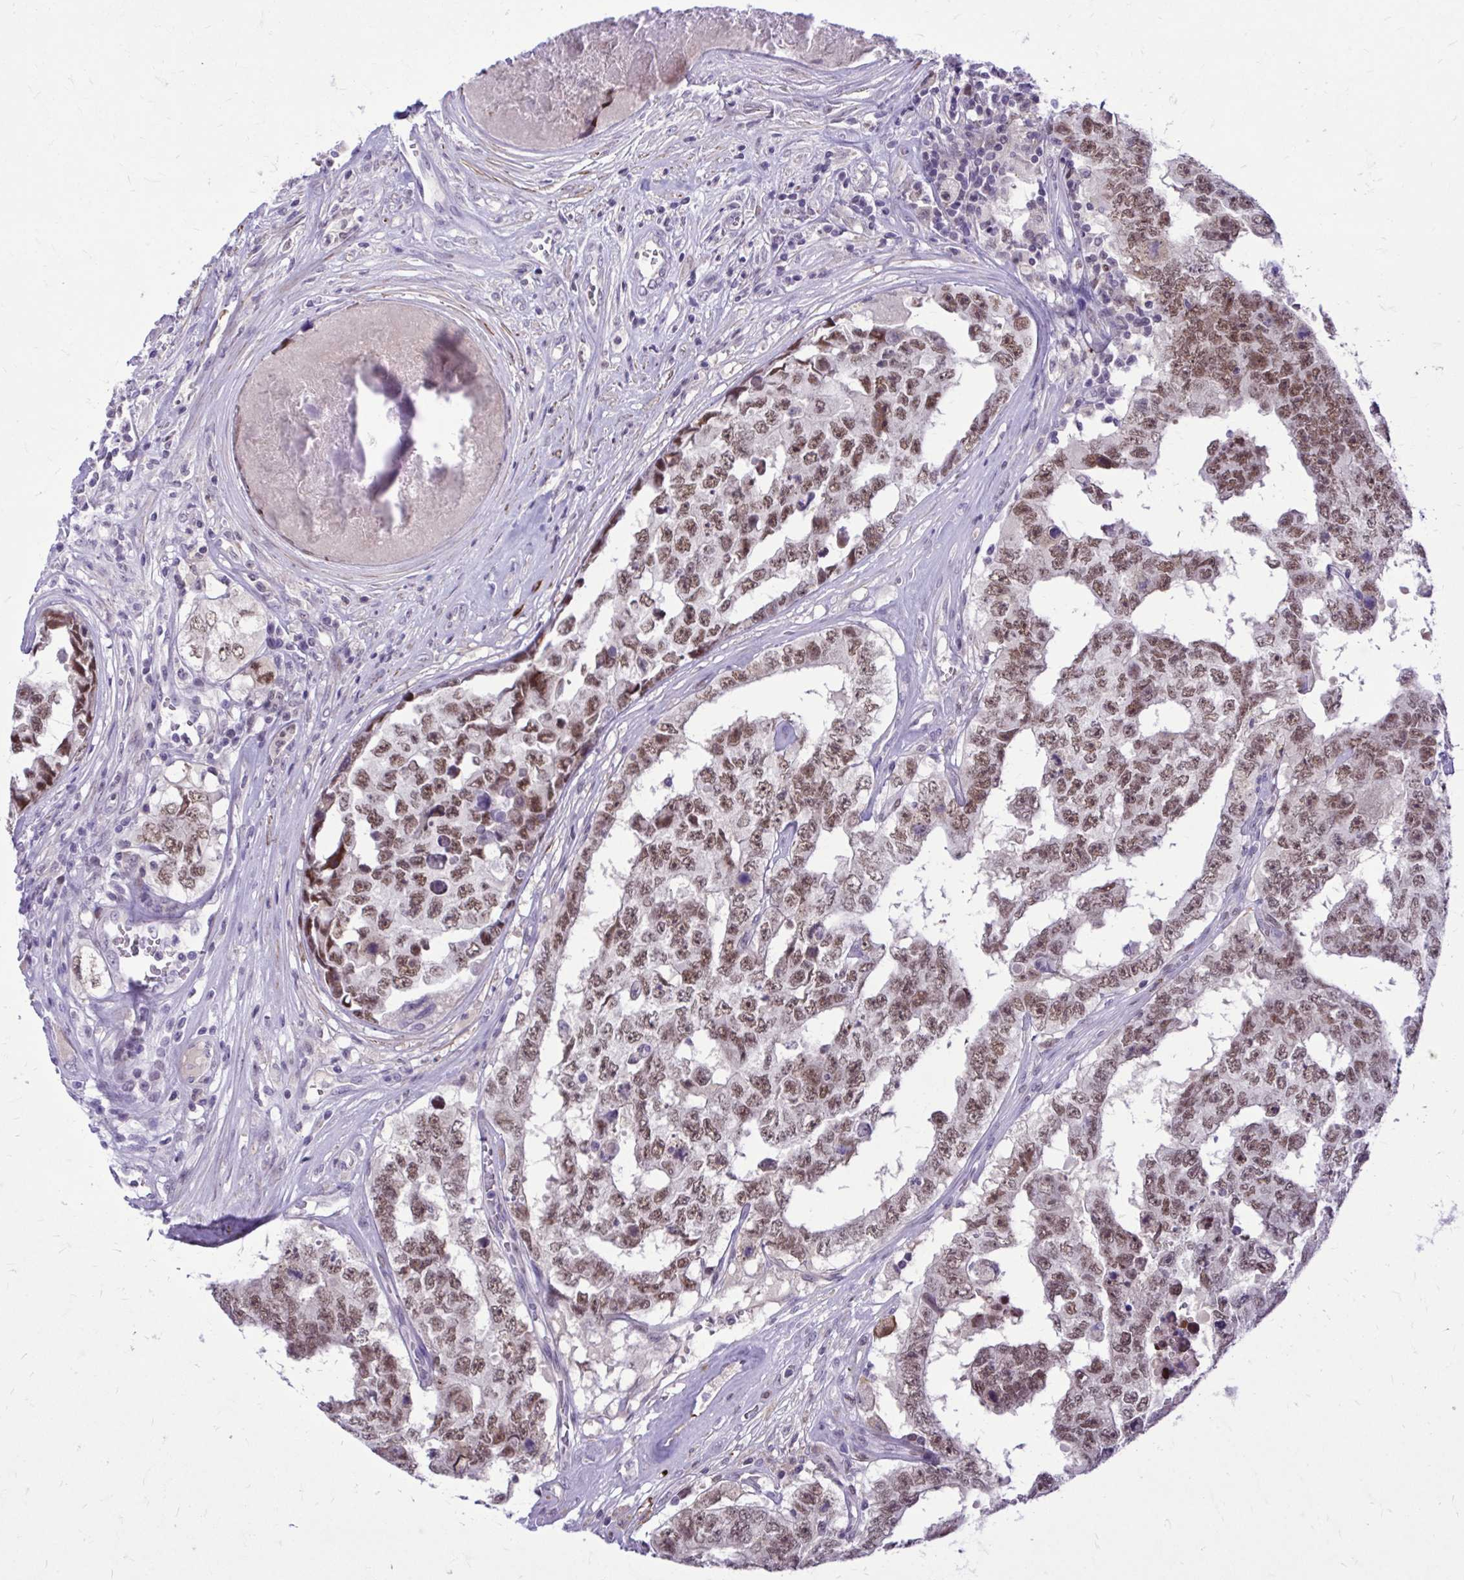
{"staining": {"intensity": "moderate", "quantity": ">75%", "location": "nuclear"}, "tissue": "testis cancer", "cell_type": "Tumor cells", "image_type": "cancer", "snomed": [{"axis": "morphology", "description": "Normal tissue, NOS"}, {"axis": "morphology", "description": "Carcinoma, Embryonal, NOS"}, {"axis": "topography", "description": "Testis"}, {"axis": "topography", "description": "Epididymis"}], "caption": "Protein expression by immunohistochemistry (IHC) exhibits moderate nuclear positivity in approximately >75% of tumor cells in embryonal carcinoma (testis).", "gene": "ZBTB25", "patient": {"sex": "male", "age": 25}}